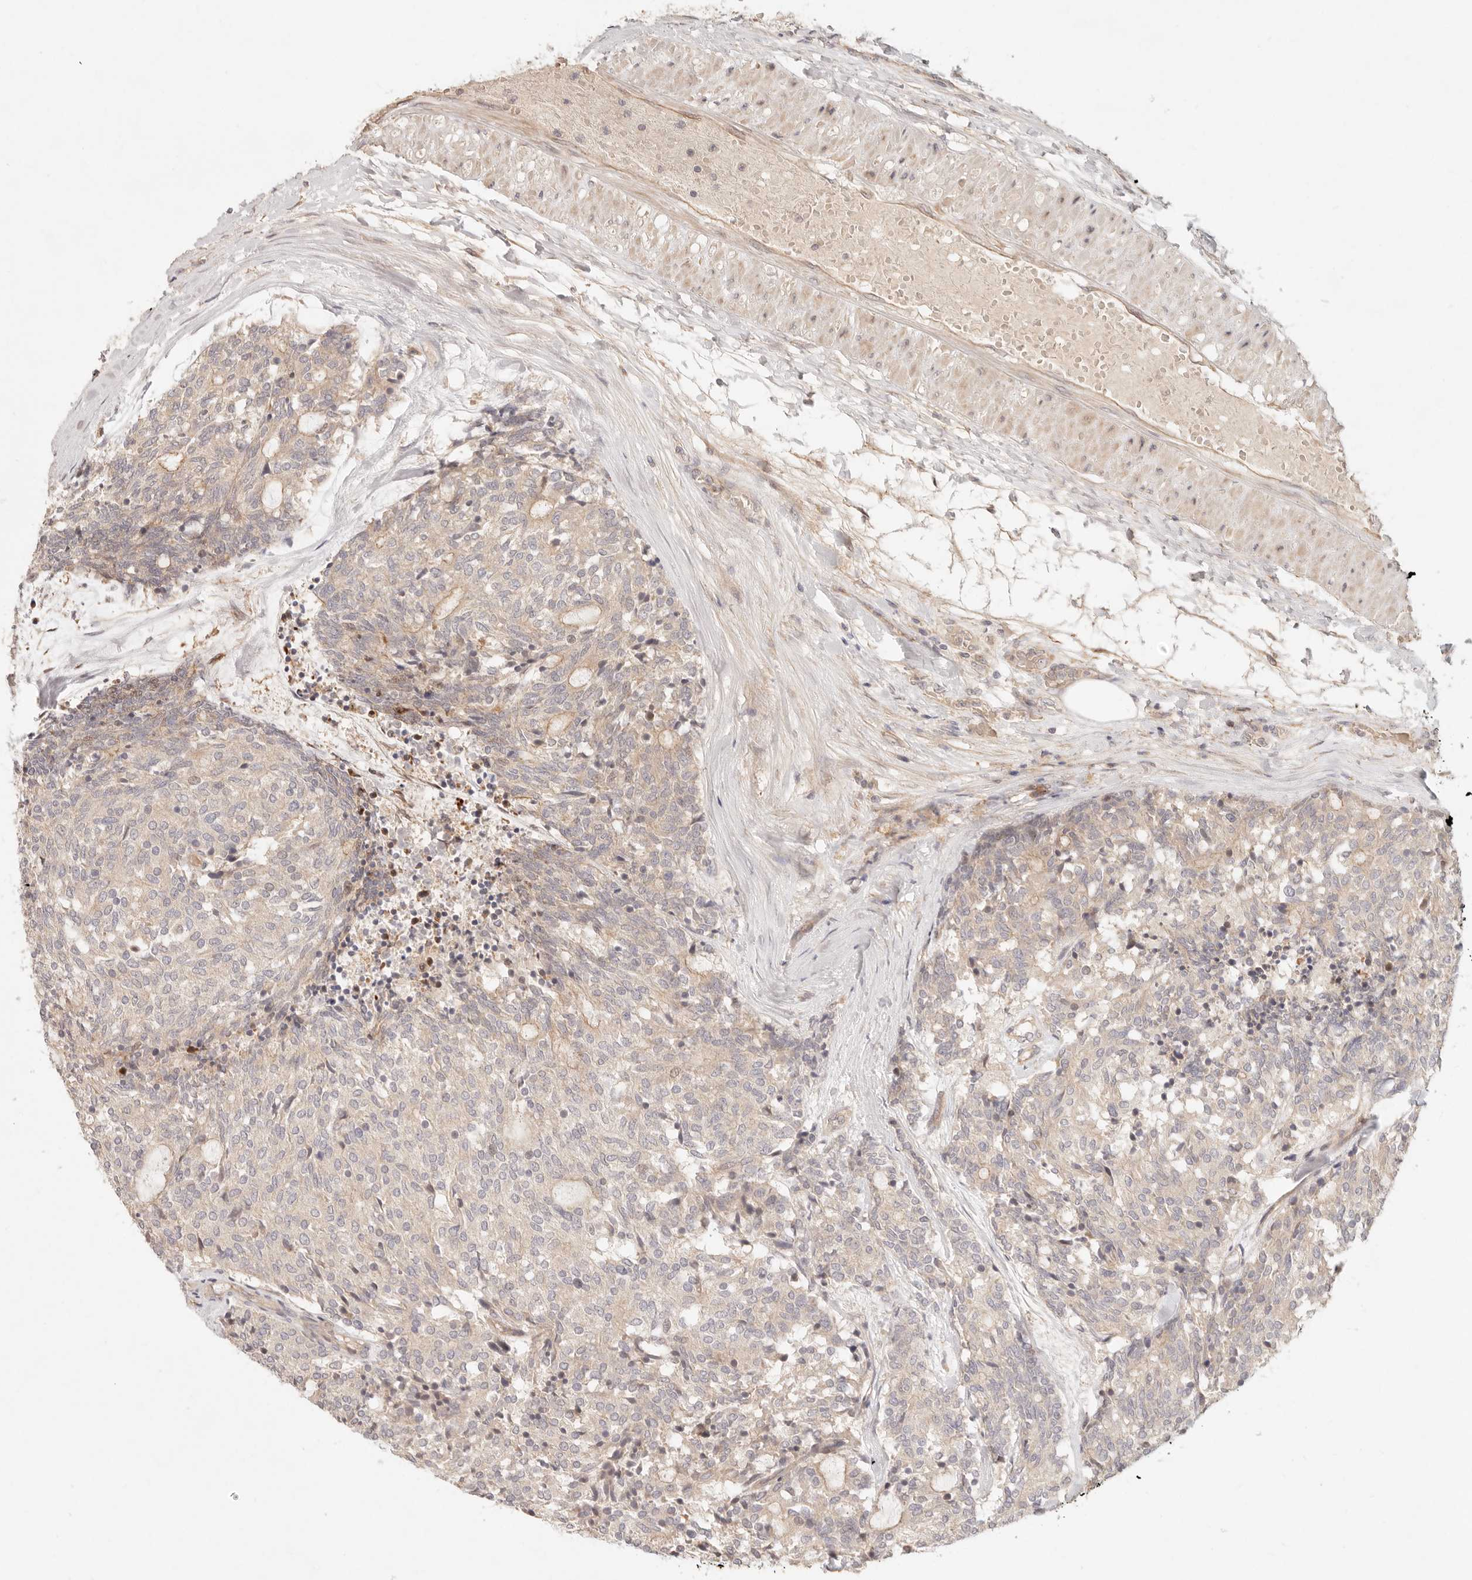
{"staining": {"intensity": "negative", "quantity": "none", "location": "none"}, "tissue": "carcinoid", "cell_type": "Tumor cells", "image_type": "cancer", "snomed": [{"axis": "morphology", "description": "Carcinoid, malignant, NOS"}, {"axis": "topography", "description": "Pancreas"}], "caption": "This is an IHC image of carcinoid. There is no positivity in tumor cells.", "gene": "PPP1R3B", "patient": {"sex": "female", "age": 54}}